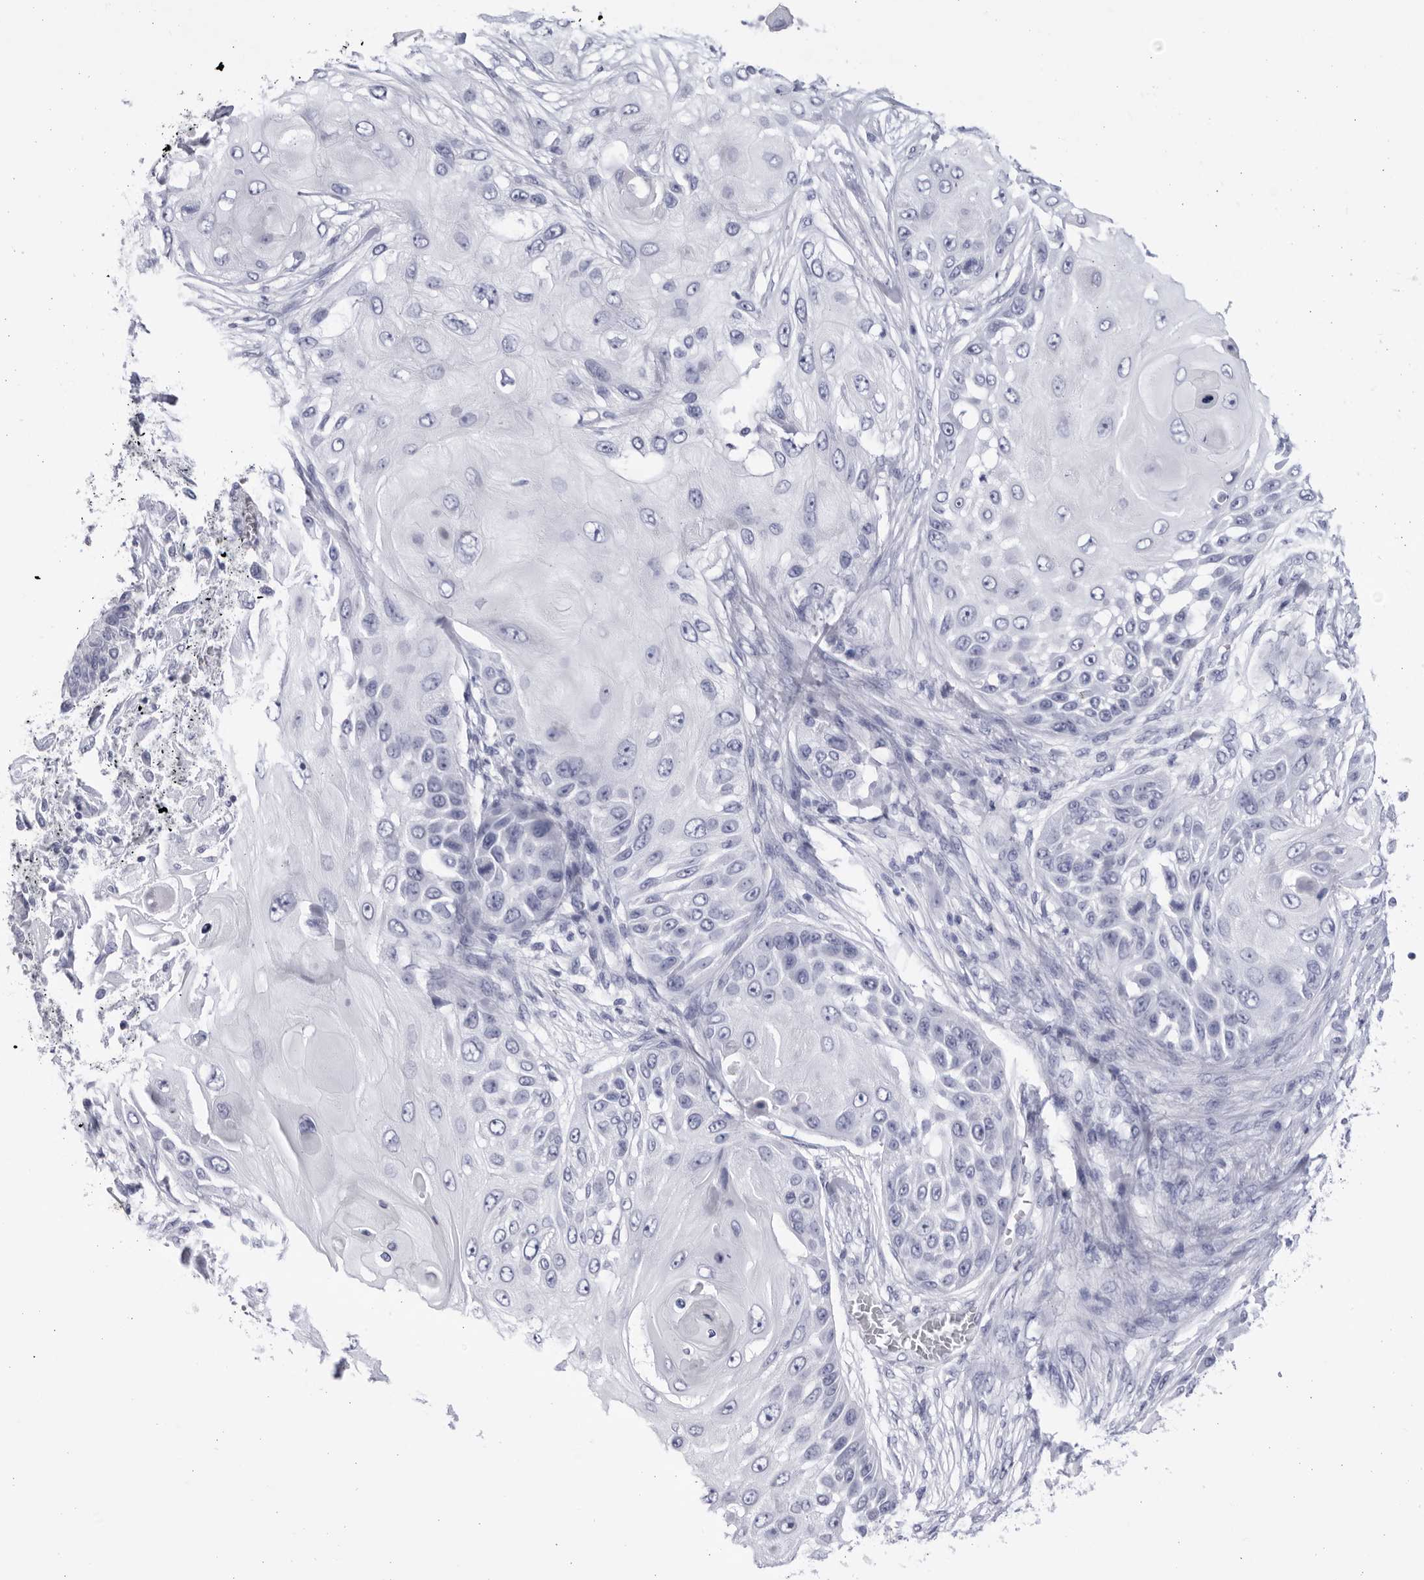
{"staining": {"intensity": "negative", "quantity": "none", "location": "none"}, "tissue": "skin cancer", "cell_type": "Tumor cells", "image_type": "cancer", "snomed": [{"axis": "morphology", "description": "Squamous cell carcinoma, NOS"}, {"axis": "topography", "description": "Skin"}], "caption": "IHC image of neoplastic tissue: human skin squamous cell carcinoma stained with DAB (3,3'-diaminobenzidine) shows no significant protein positivity in tumor cells. The staining was performed using DAB (3,3'-diaminobenzidine) to visualize the protein expression in brown, while the nuclei were stained in blue with hematoxylin (Magnification: 20x).", "gene": "CCDC181", "patient": {"sex": "female", "age": 44}}